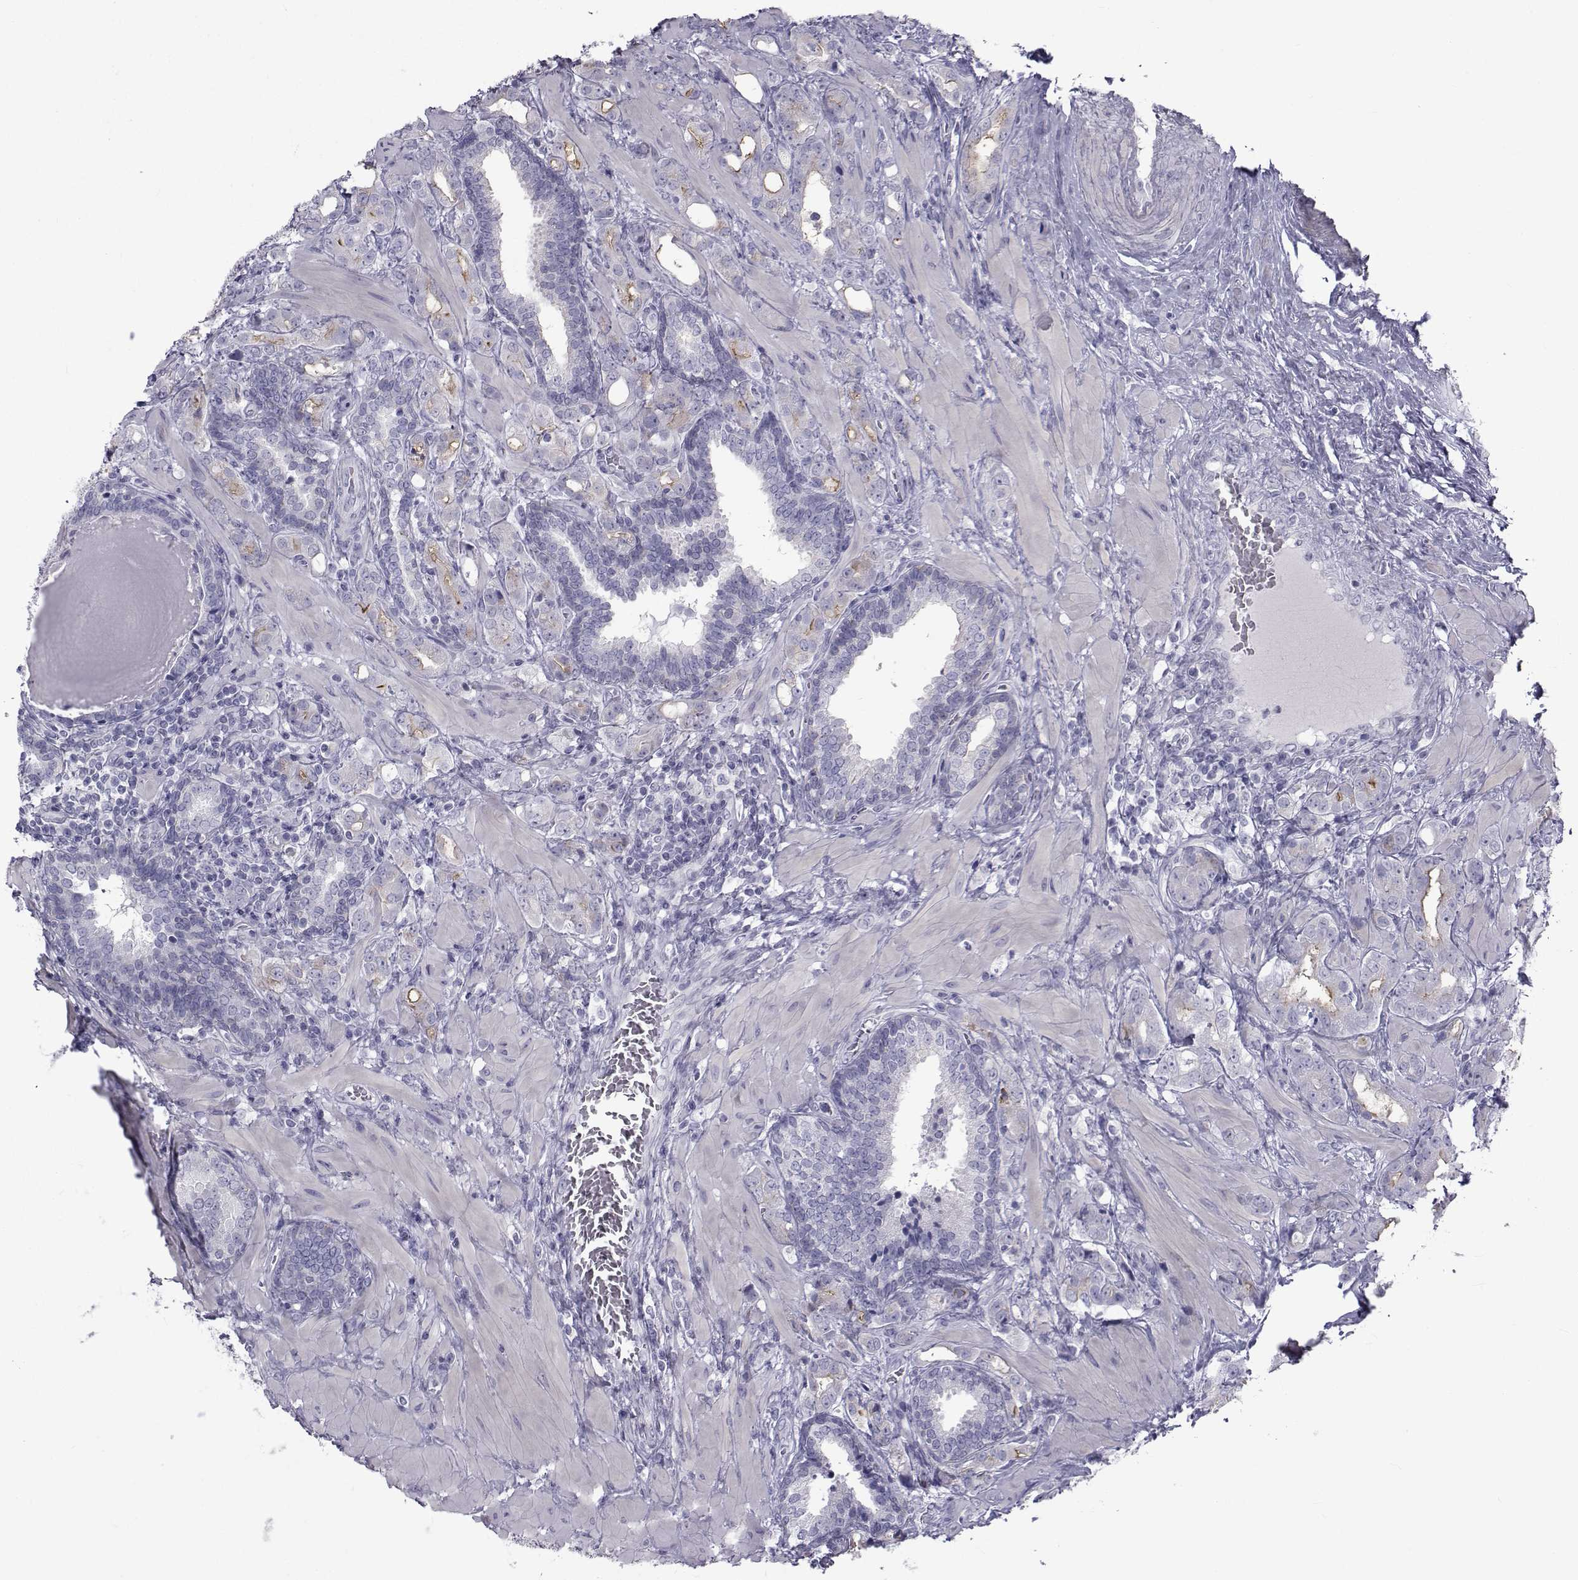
{"staining": {"intensity": "strong", "quantity": "<25%", "location": "cytoplasmic/membranous"}, "tissue": "prostate cancer", "cell_type": "Tumor cells", "image_type": "cancer", "snomed": [{"axis": "morphology", "description": "Adenocarcinoma, NOS"}, {"axis": "topography", "description": "Prostate"}], "caption": "Strong cytoplasmic/membranous protein expression is present in about <25% of tumor cells in prostate adenocarcinoma.", "gene": "FDXR", "patient": {"sex": "male", "age": 57}}